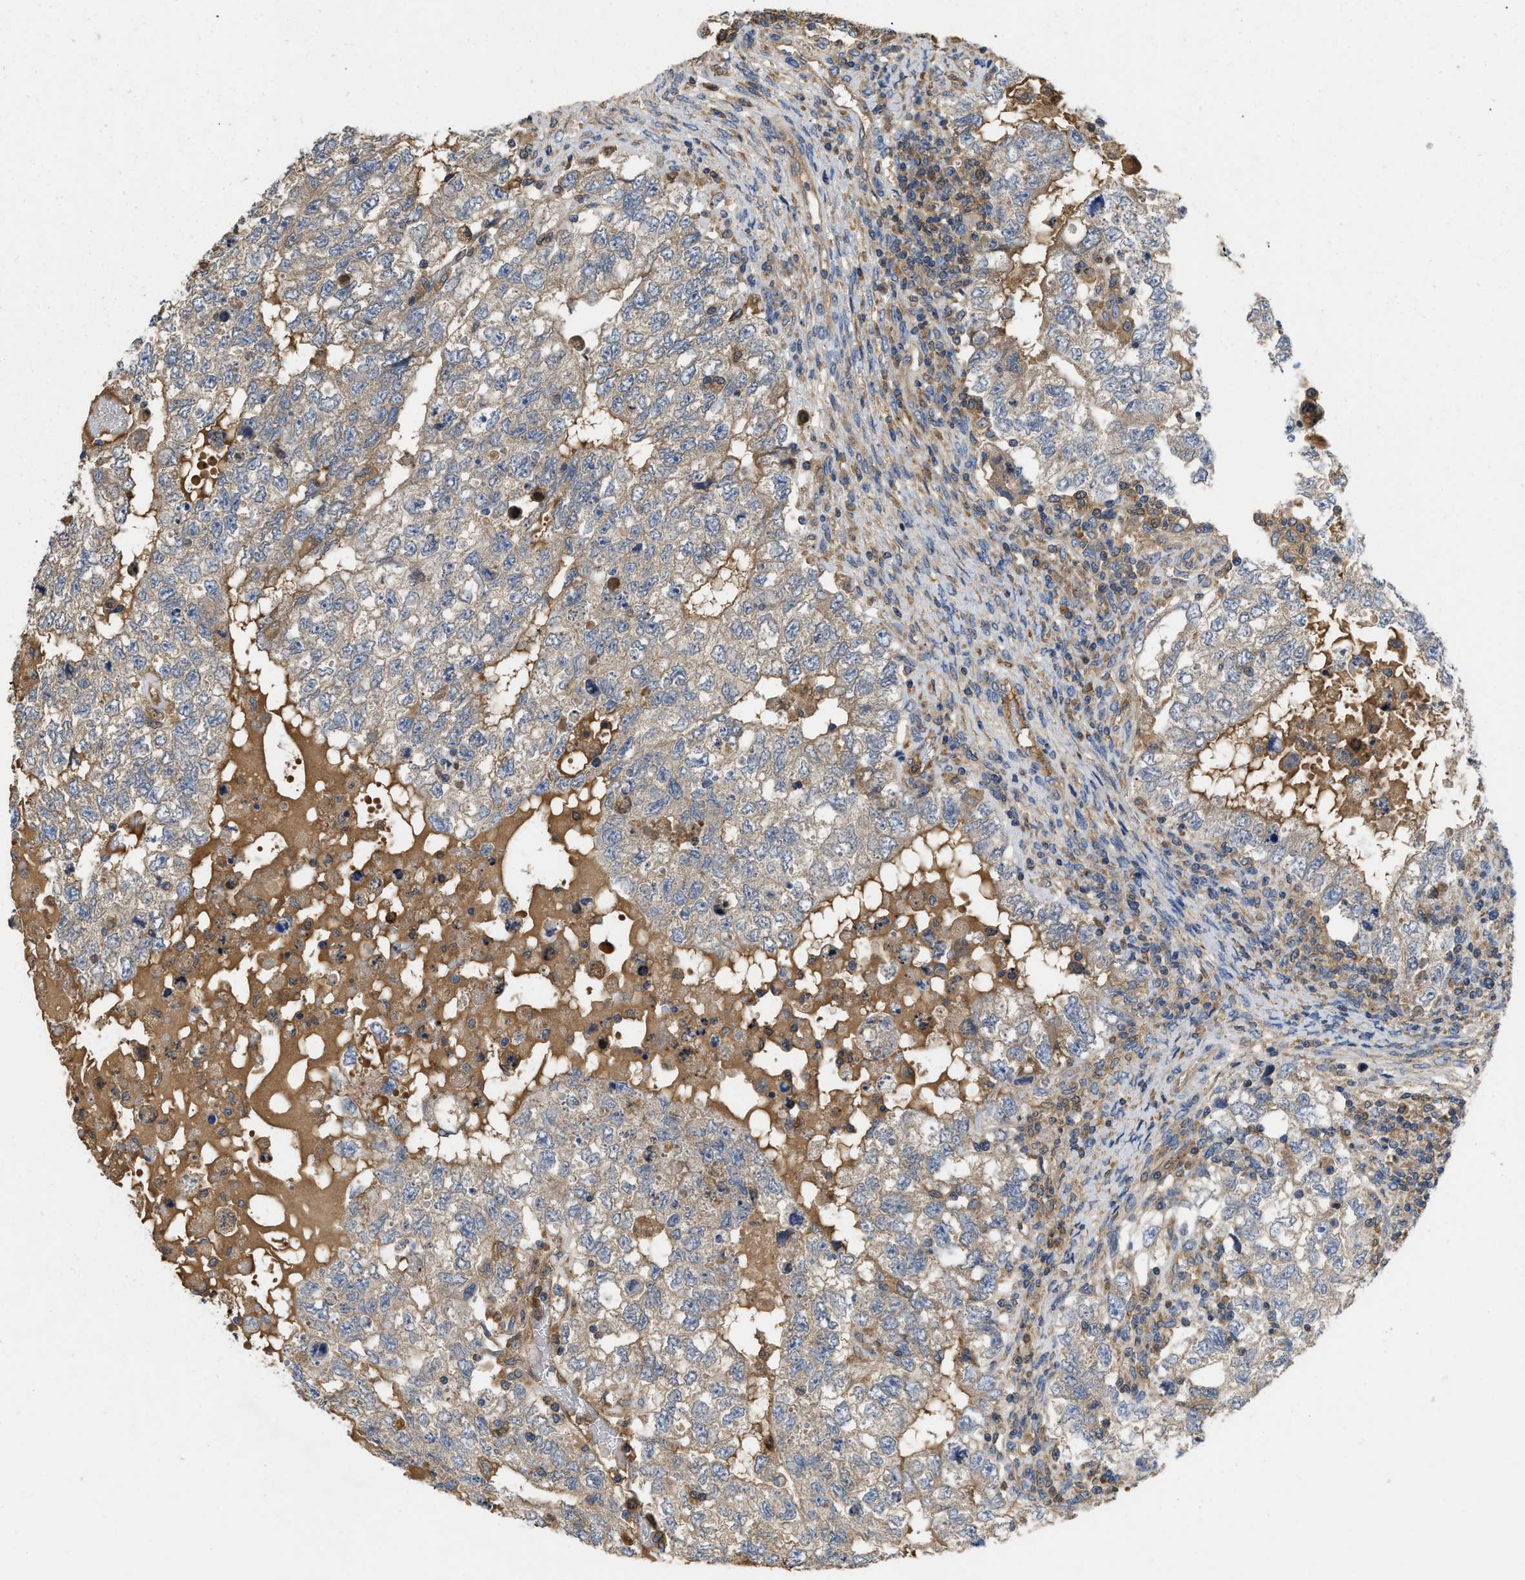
{"staining": {"intensity": "weak", "quantity": "25%-75%", "location": "cytoplasmic/membranous"}, "tissue": "testis cancer", "cell_type": "Tumor cells", "image_type": "cancer", "snomed": [{"axis": "morphology", "description": "Carcinoma, Embryonal, NOS"}, {"axis": "topography", "description": "Testis"}], "caption": "Immunohistochemistry (IHC) (DAB (3,3'-diaminobenzidine)) staining of embryonal carcinoma (testis) reveals weak cytoplasmic/membranous protein positivity in approximately 25%-75% of tumor cells.", "gene": "RNF216", "patient": {"sex": "male", "age": 36}}